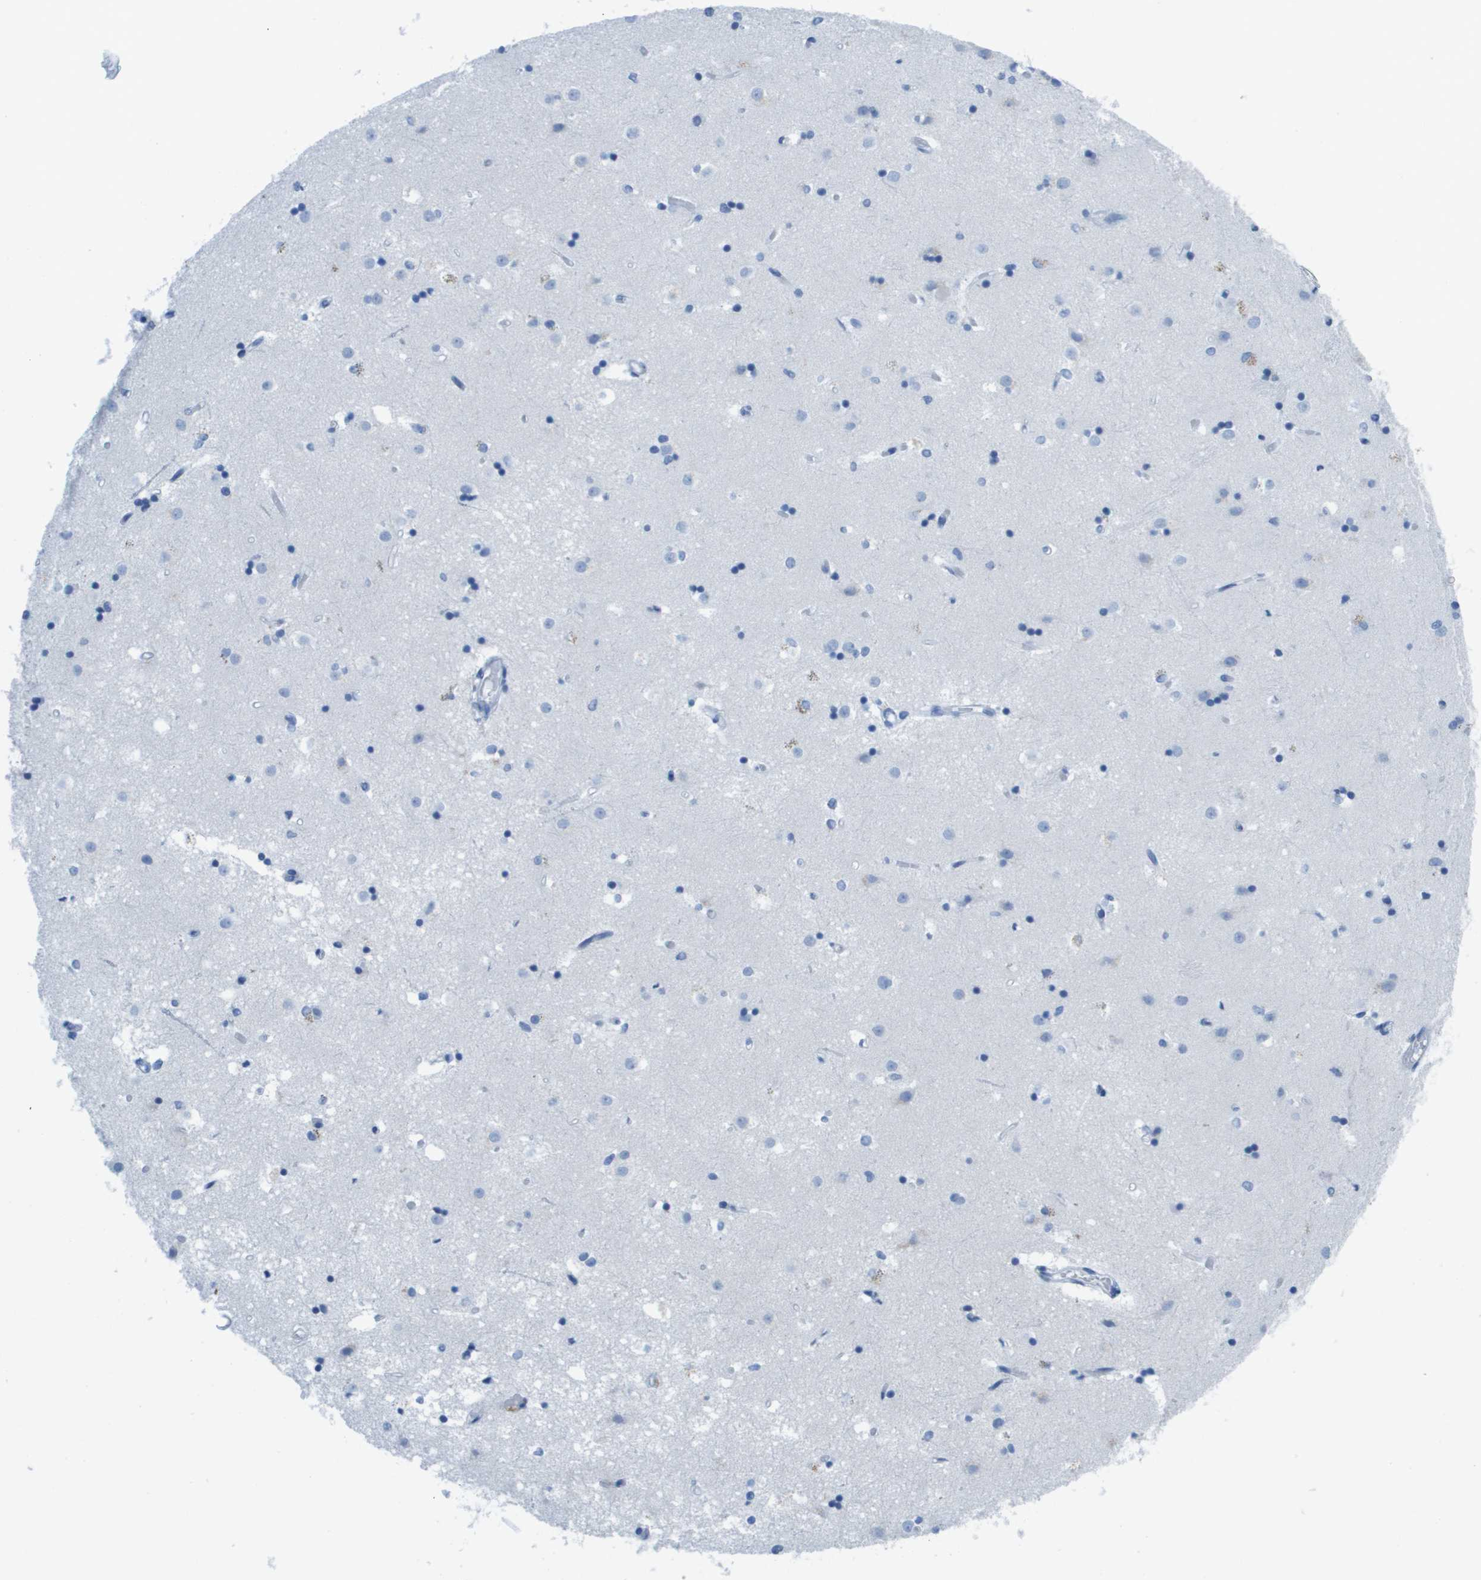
{"staining": {"intensity": "negative", "quantity": "none", "location": "none"}, "tissue": "caudate", "cell_type": "Glial cells", "image_type": "normal", "snomed": [{"axis": "morphology", "description": "Normal tissue, NOS"}, {"axis": "topography", "description": "Lateral ventricle wall"}], "caption": "A high-resolution image shows immunohistochemistry (IHC) staining of normal caudate, which exhibits no significant expression in glial cells.", "gene": "GPR18", "patient": {"sex": "male", "age": 45}}